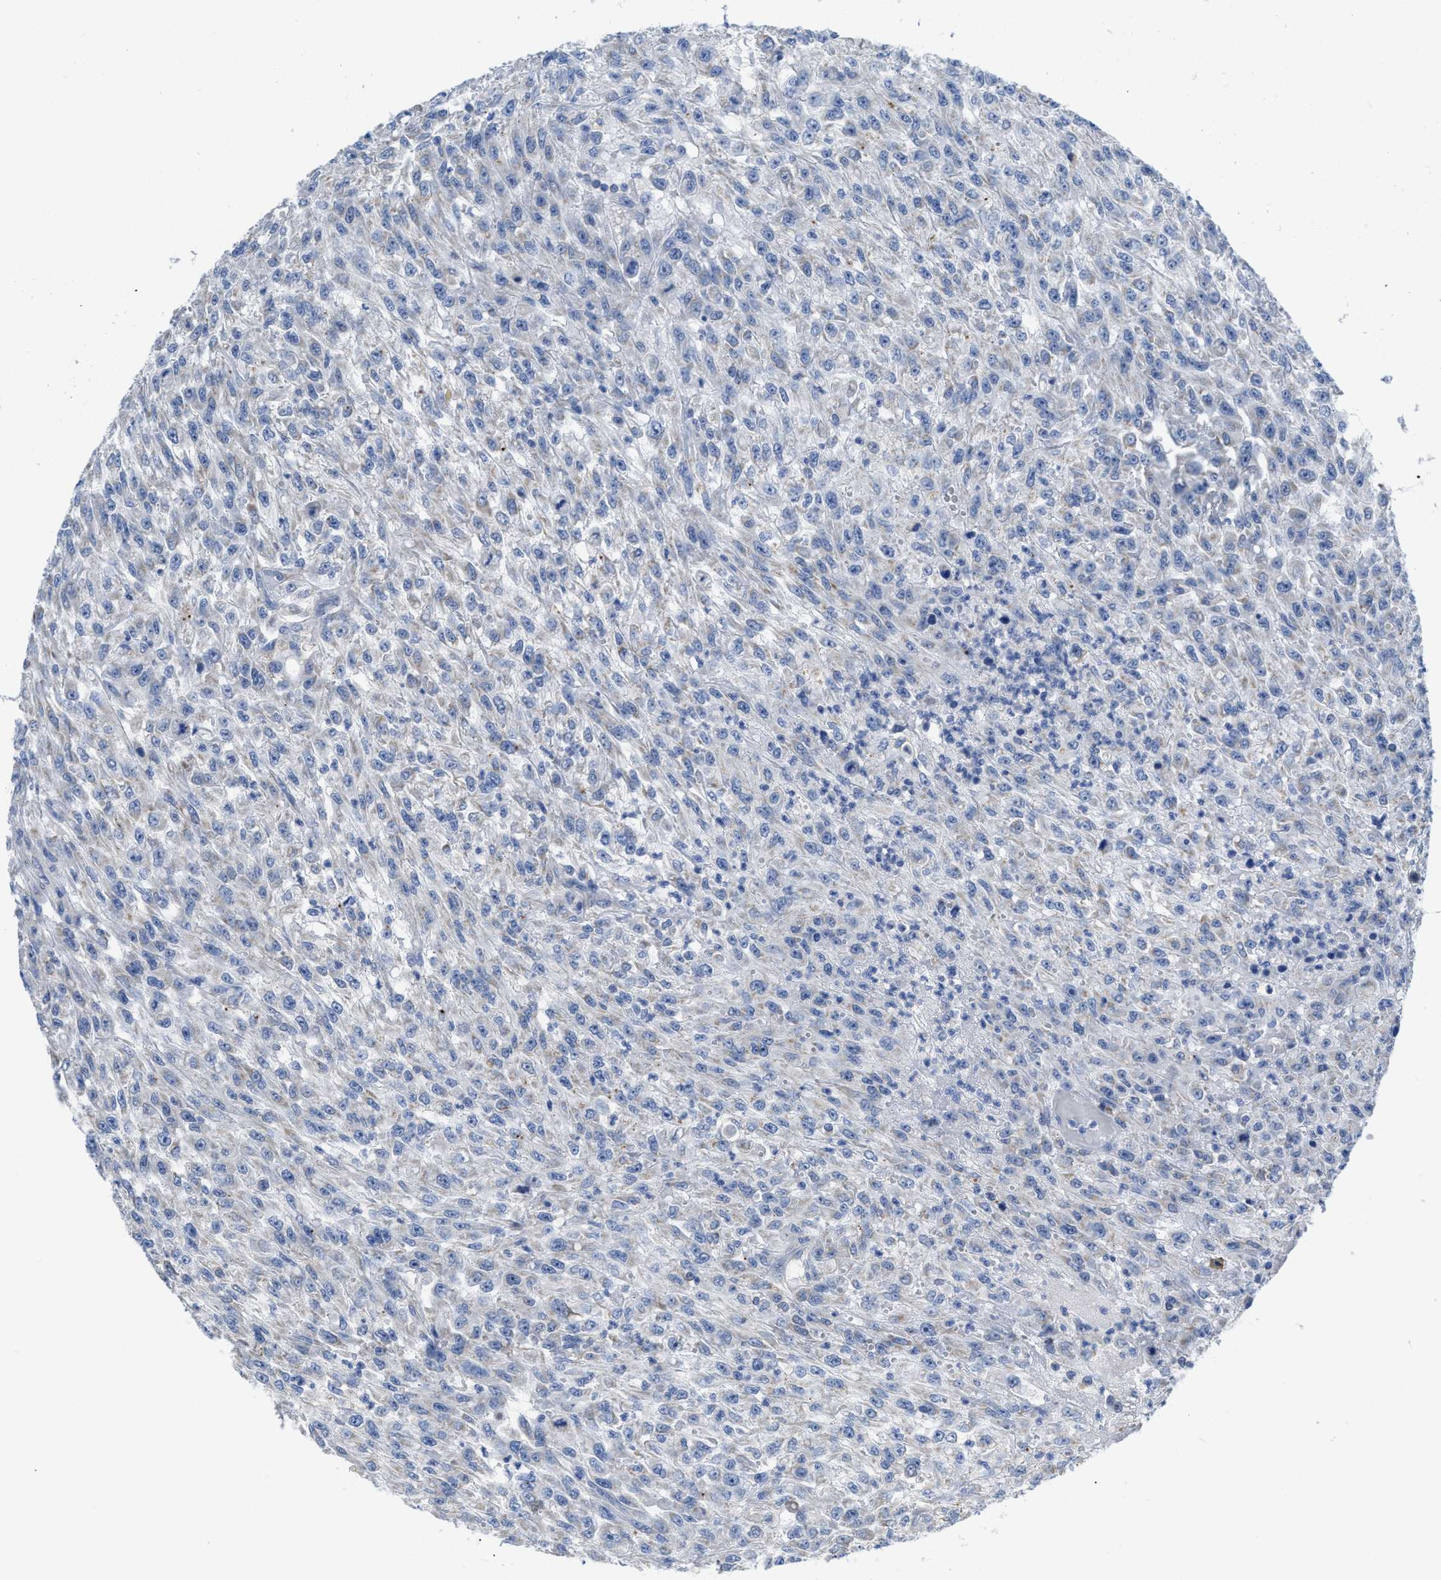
{"staining": {"intensity": "negative", "quantity": "none", "location": "none"}, "tissue": "urothelial cancer", "cell_type": "Tumor cells", "image_type": "cancer", "snomed": [{"axis": "morphology", "description": "Urothelial carcinoma, High grade"}, {"axis": "topography", "description": "Urinary bladder"}], "caption": "High power microscopy photomicrograph of an IHC photomicrograph of high-grade urothelial carcinoma, revealing no significant staining in tumor cells.", "gene": "ETFA", "patient": {"sex": "male", "age": 46}}